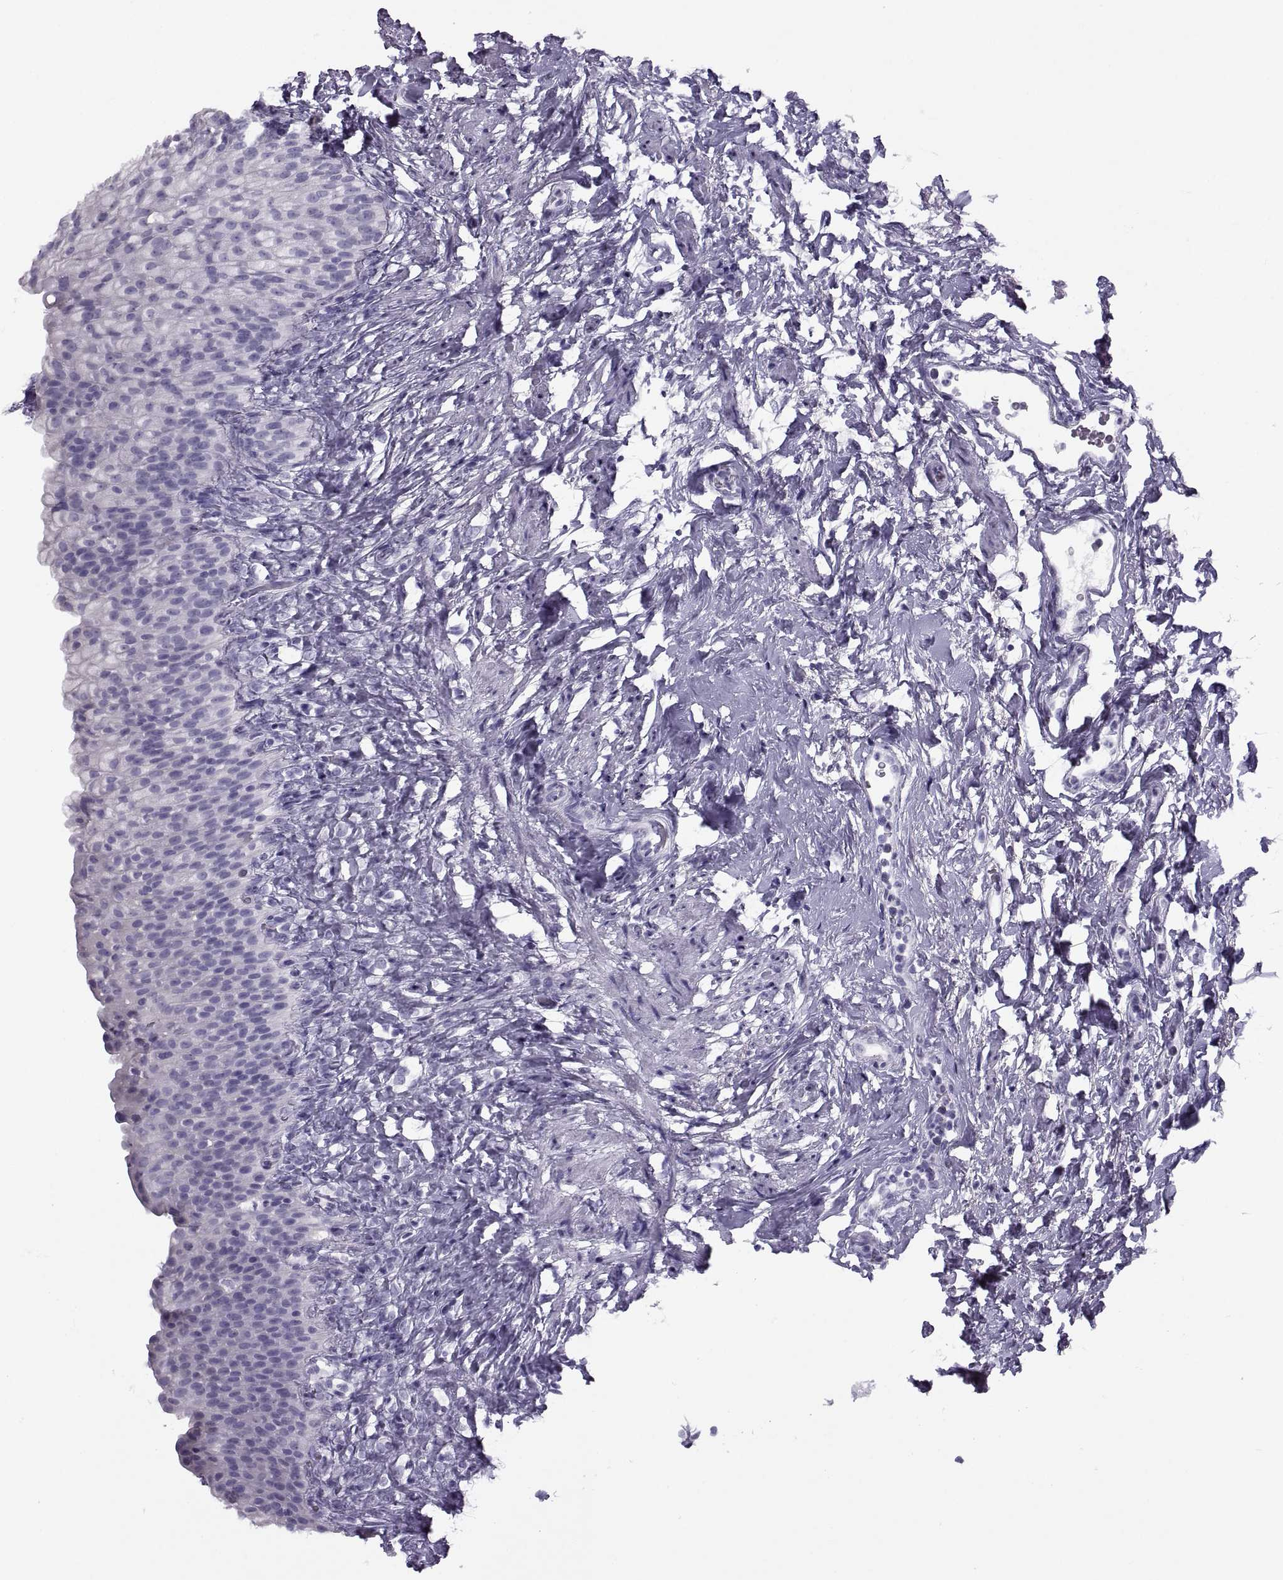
{"staining": {"intensity": "negative", "quantity": "none", "location": "none"}, "tissue": "urinary bladder", "cell_type": "Urothelial cells", "image_type": "normal", "snomed": [{"axis": "morphology", "description": "Normal tissue, NOS"}, {"axis": "topography", "description": "Urinary bladder"}], "caption": "IHC image of normal urinary bladder: human urinary bladder stained with DAB reveals no significant protein positivity in urothelial cells. Nuclei are stained in blue.", "gene": "RLBP1", "patient": {"sex": "male", "age": 76}}